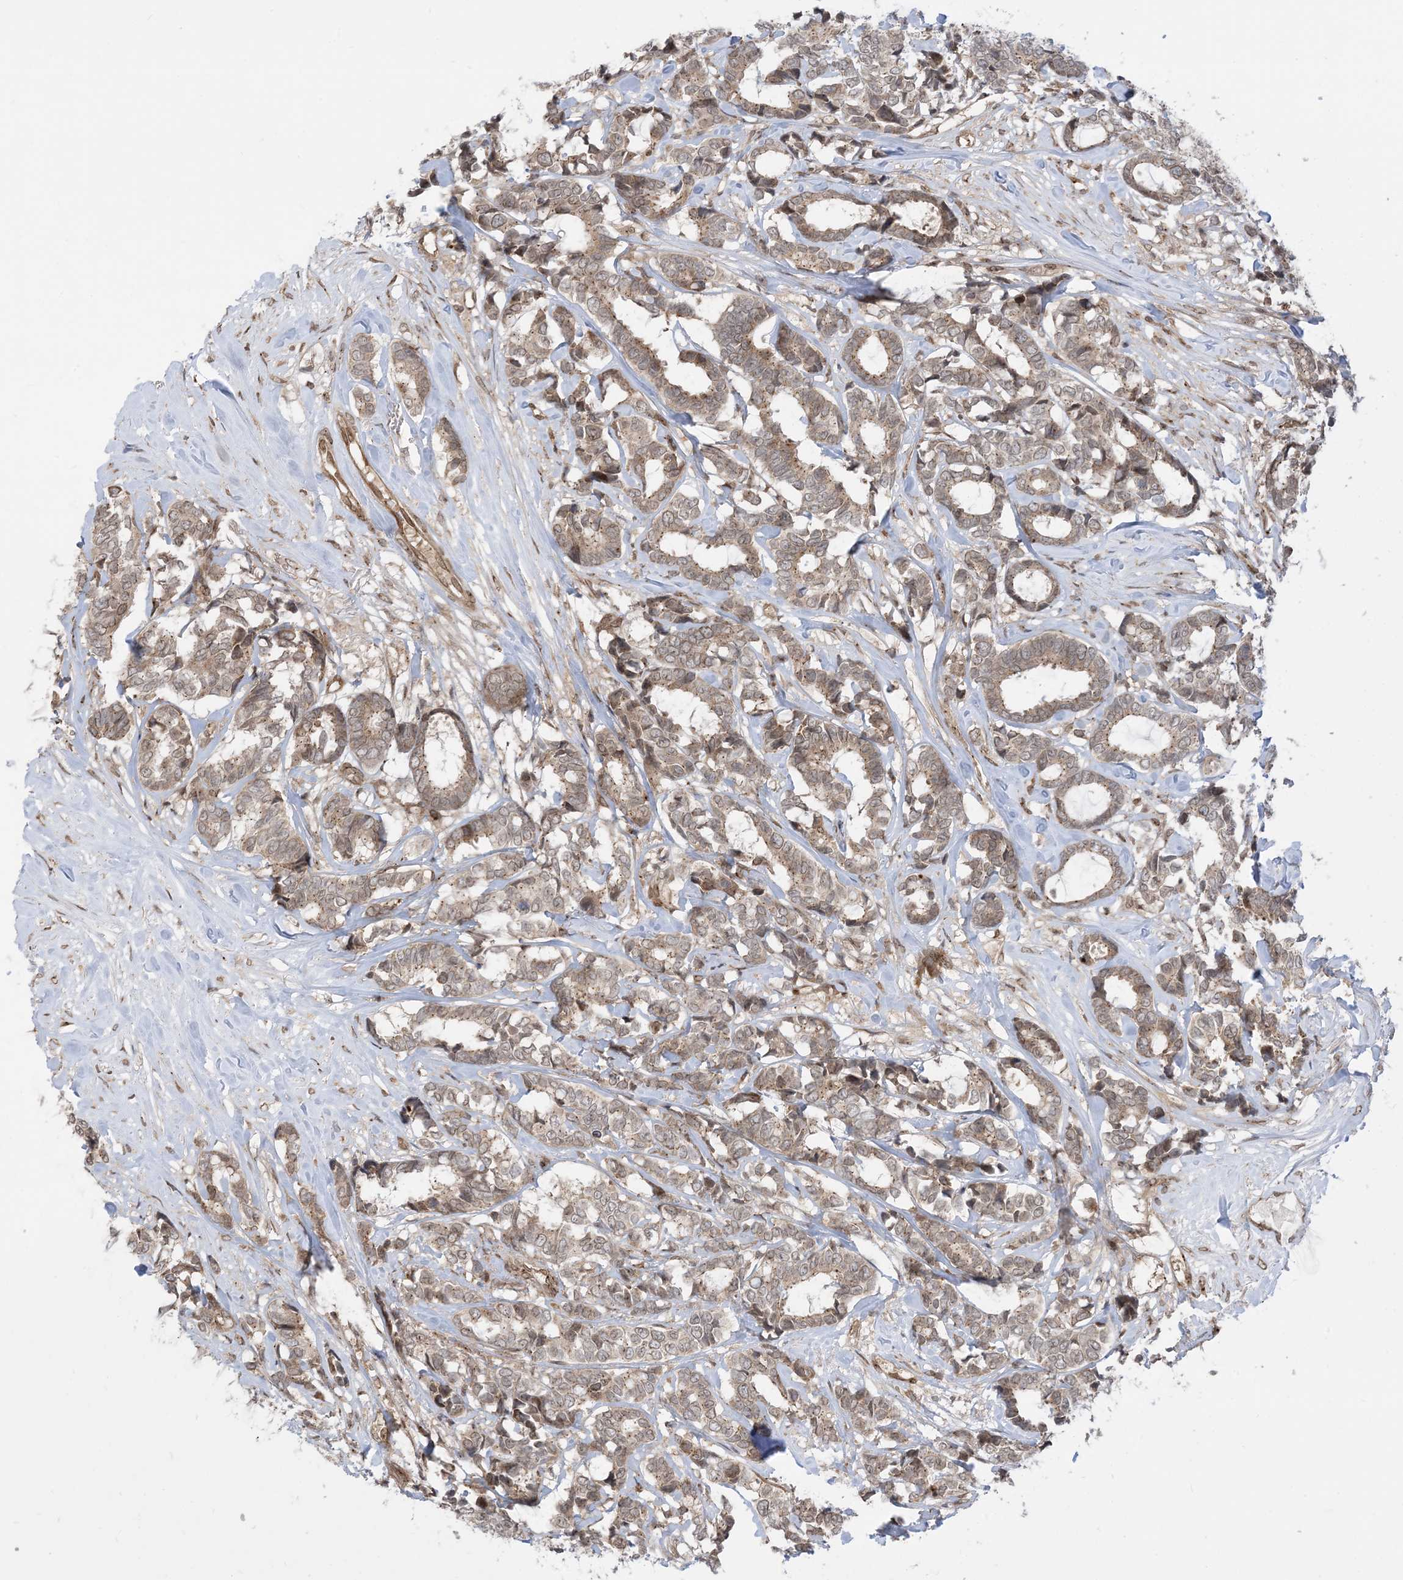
{"staining": {"intensity": "moderate", "quantity": ">75%", "location": "cytoplasmic/membranous"}, "tissue": "breast cancer", "cell_type": "Tumor cells", "image_type": "cancer", "snomed": [{"axis": "morphology", "description": "Duct carcinoma"}, {"axis": "topography", "description": "Breast"}], "caption": "Brown immunohistochemical staining in breast invasive ductal carcinoma reveals moderate cytoplasmic/membranous staining in about >75% of tumor cells. (DAB (3,3'-diaminobenzidine) IHC with brightfield microscopy, high magnification).", "gene": "CASP4", "patient": {"sex": "female", "age": 87}}